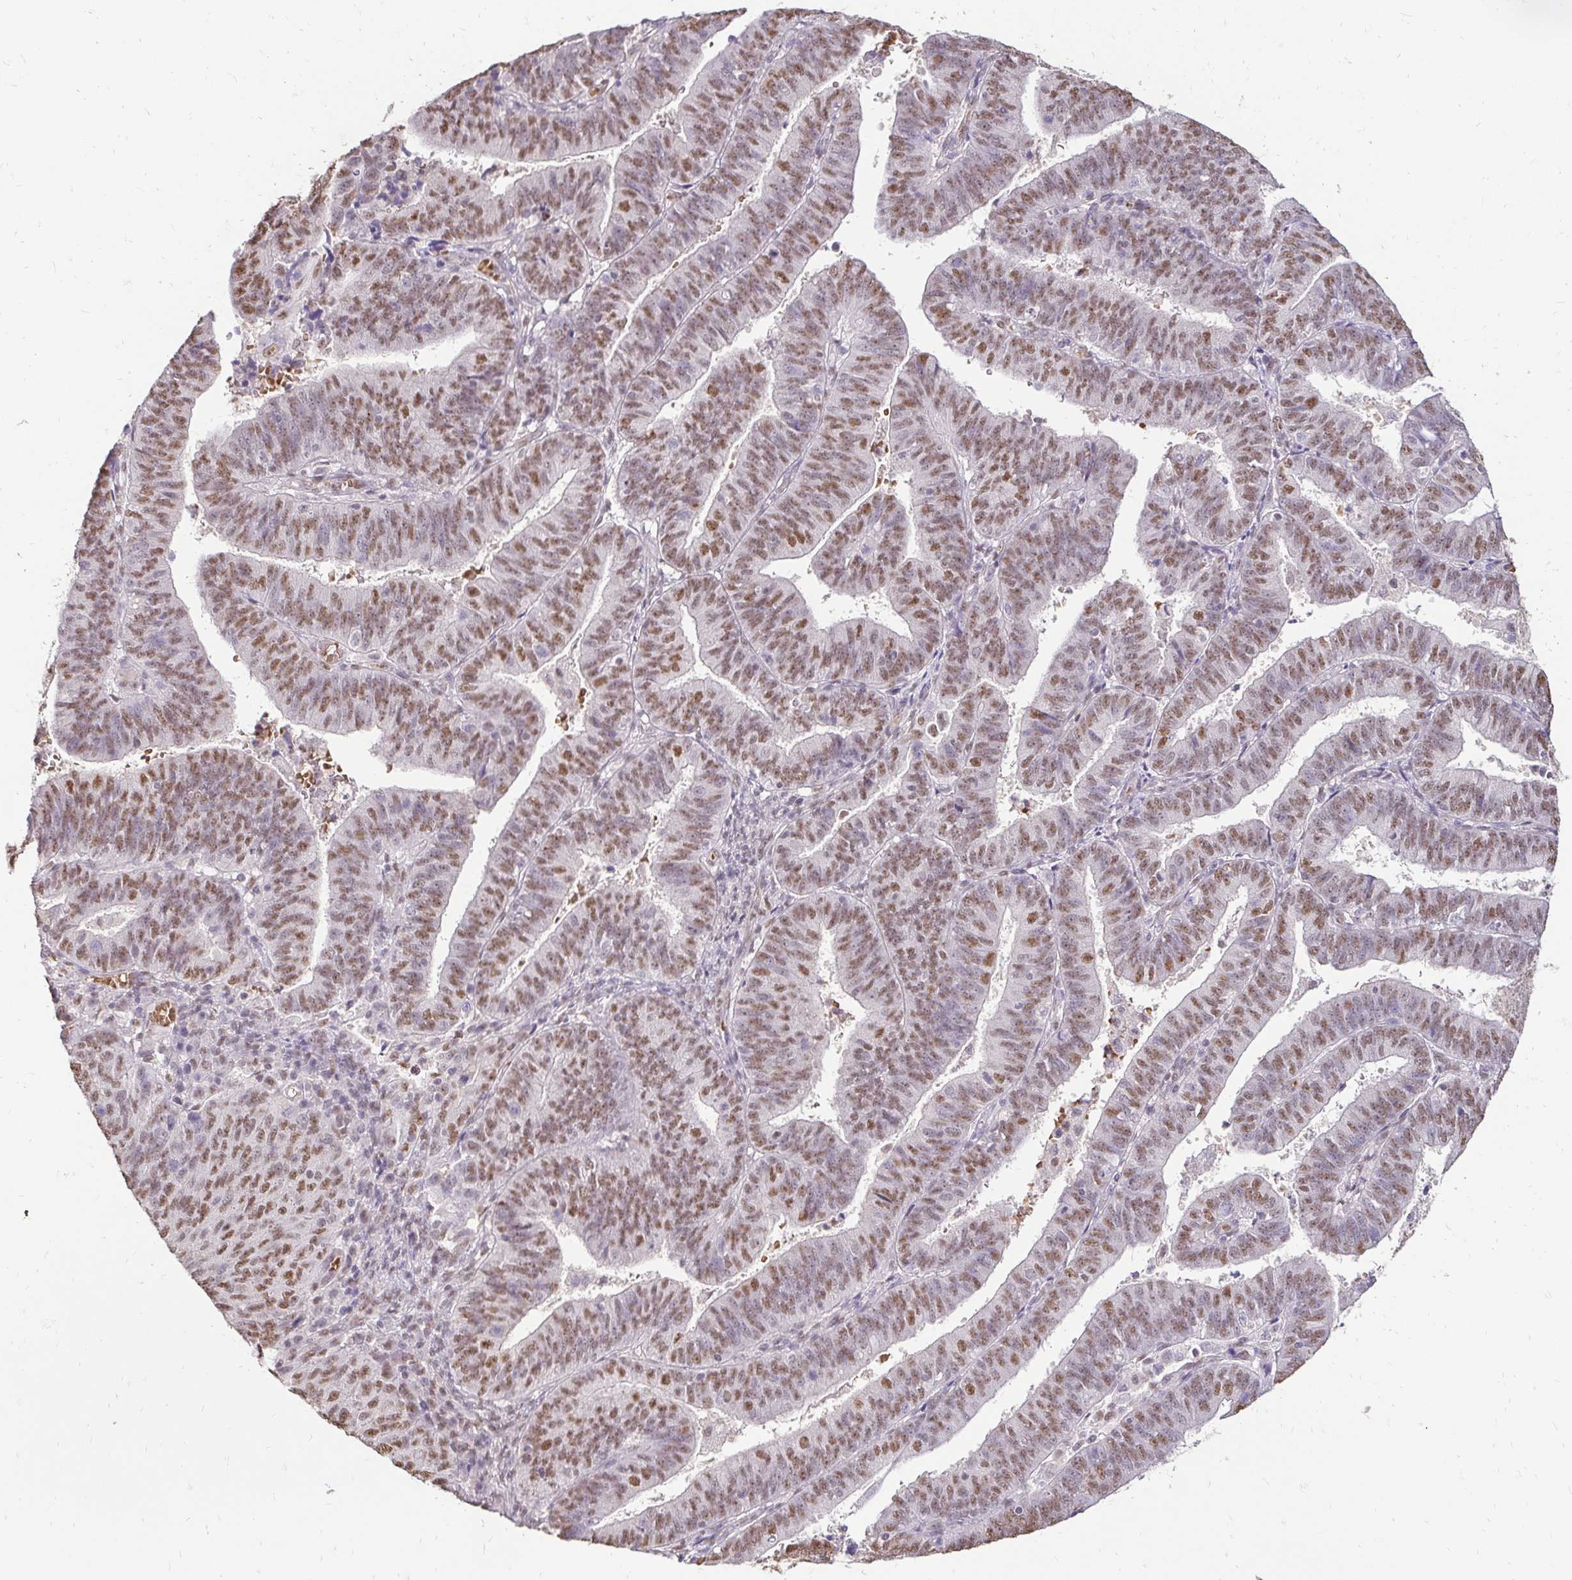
{"staining": {"intensity": "moderate", "quantity": ">75%", "location": "nuclear"}, "tissue": "endometrial cancer", "cell_type": "Tumor cells", "image_type": "cancer", "snomed": [{"axis": "morphology", "description": "Adenocarcinoma, NOS"}, {"axis": "topography", "description": "Endometrium"}], "caption": "This histopathology image reveals immunohistochemistry staining of human endometrial cancer (adenocarcinoma), with medium moderate nuclear expression in approximately >75% of tumor cells.", "gene": "RIMS4", "patient": {"sex": "female", "age": 82}}